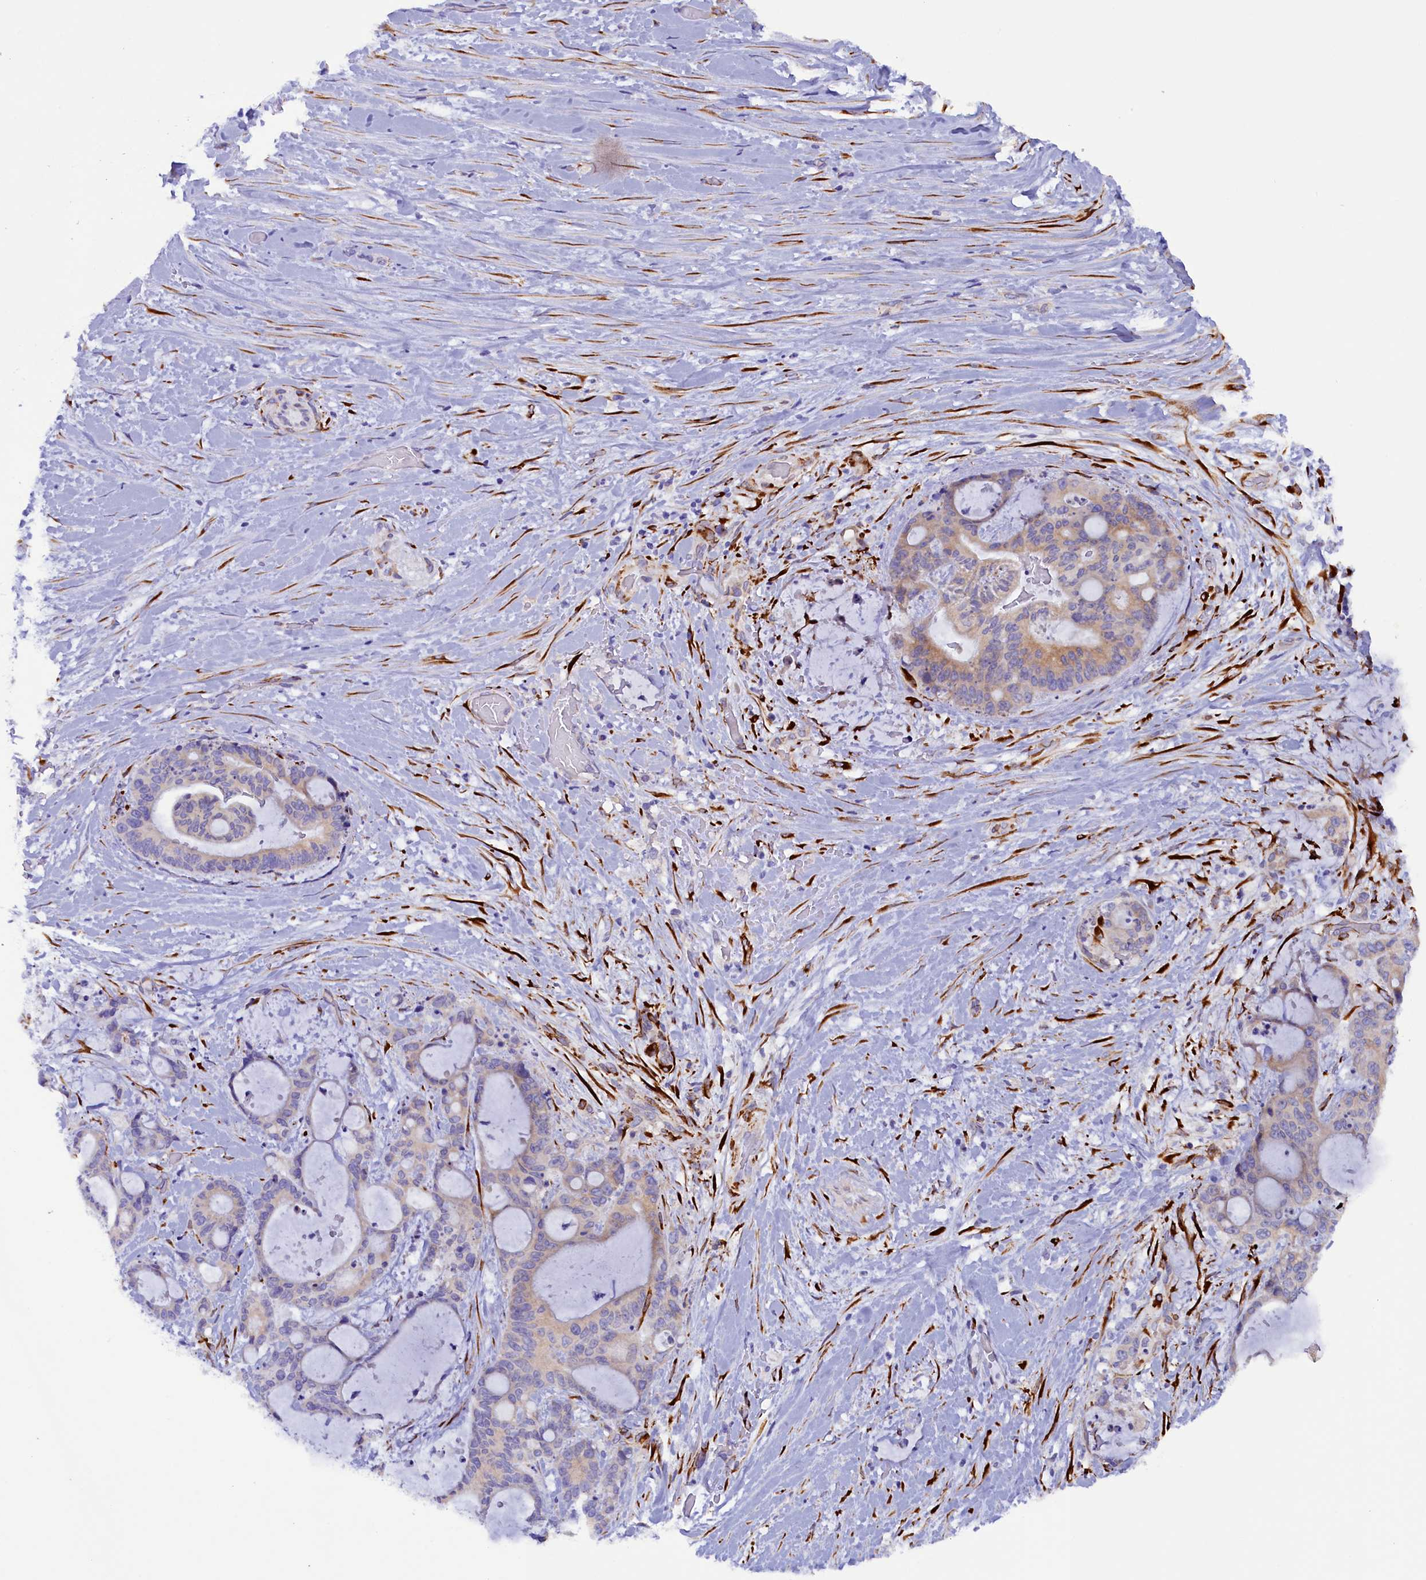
{"staining": {"intensity": "weak", "quantity": "25%-75%", "location": "cytoplasmic/membranous"}, "tissue": "liver cancer", "cell_type": "Tumor cells", "image_type": "cancer", "snomed": [{"axis": "morphology", "description": "Normal tissue, NOS"}, {"axis": "morphology", "description": "Cholangiocarcinoma"}, {"axis": "topography", "description": "Liver"}, {"axis": "topography", "description": "Peripheral nerve tissue"}], "caption": "Immunohistochemistry micrograph of neoplastic tissue: human liver cancer (cholangiocarcinoma) stained using IHC reveals low levels of weak protein expression localized specifically in the cytoplasmic/membranous of tumor cells, appearing as a cytoplasmic/membranous brown color.", "gene": "ARRDC4", "patient": {"sex": "female", "age": 73}}